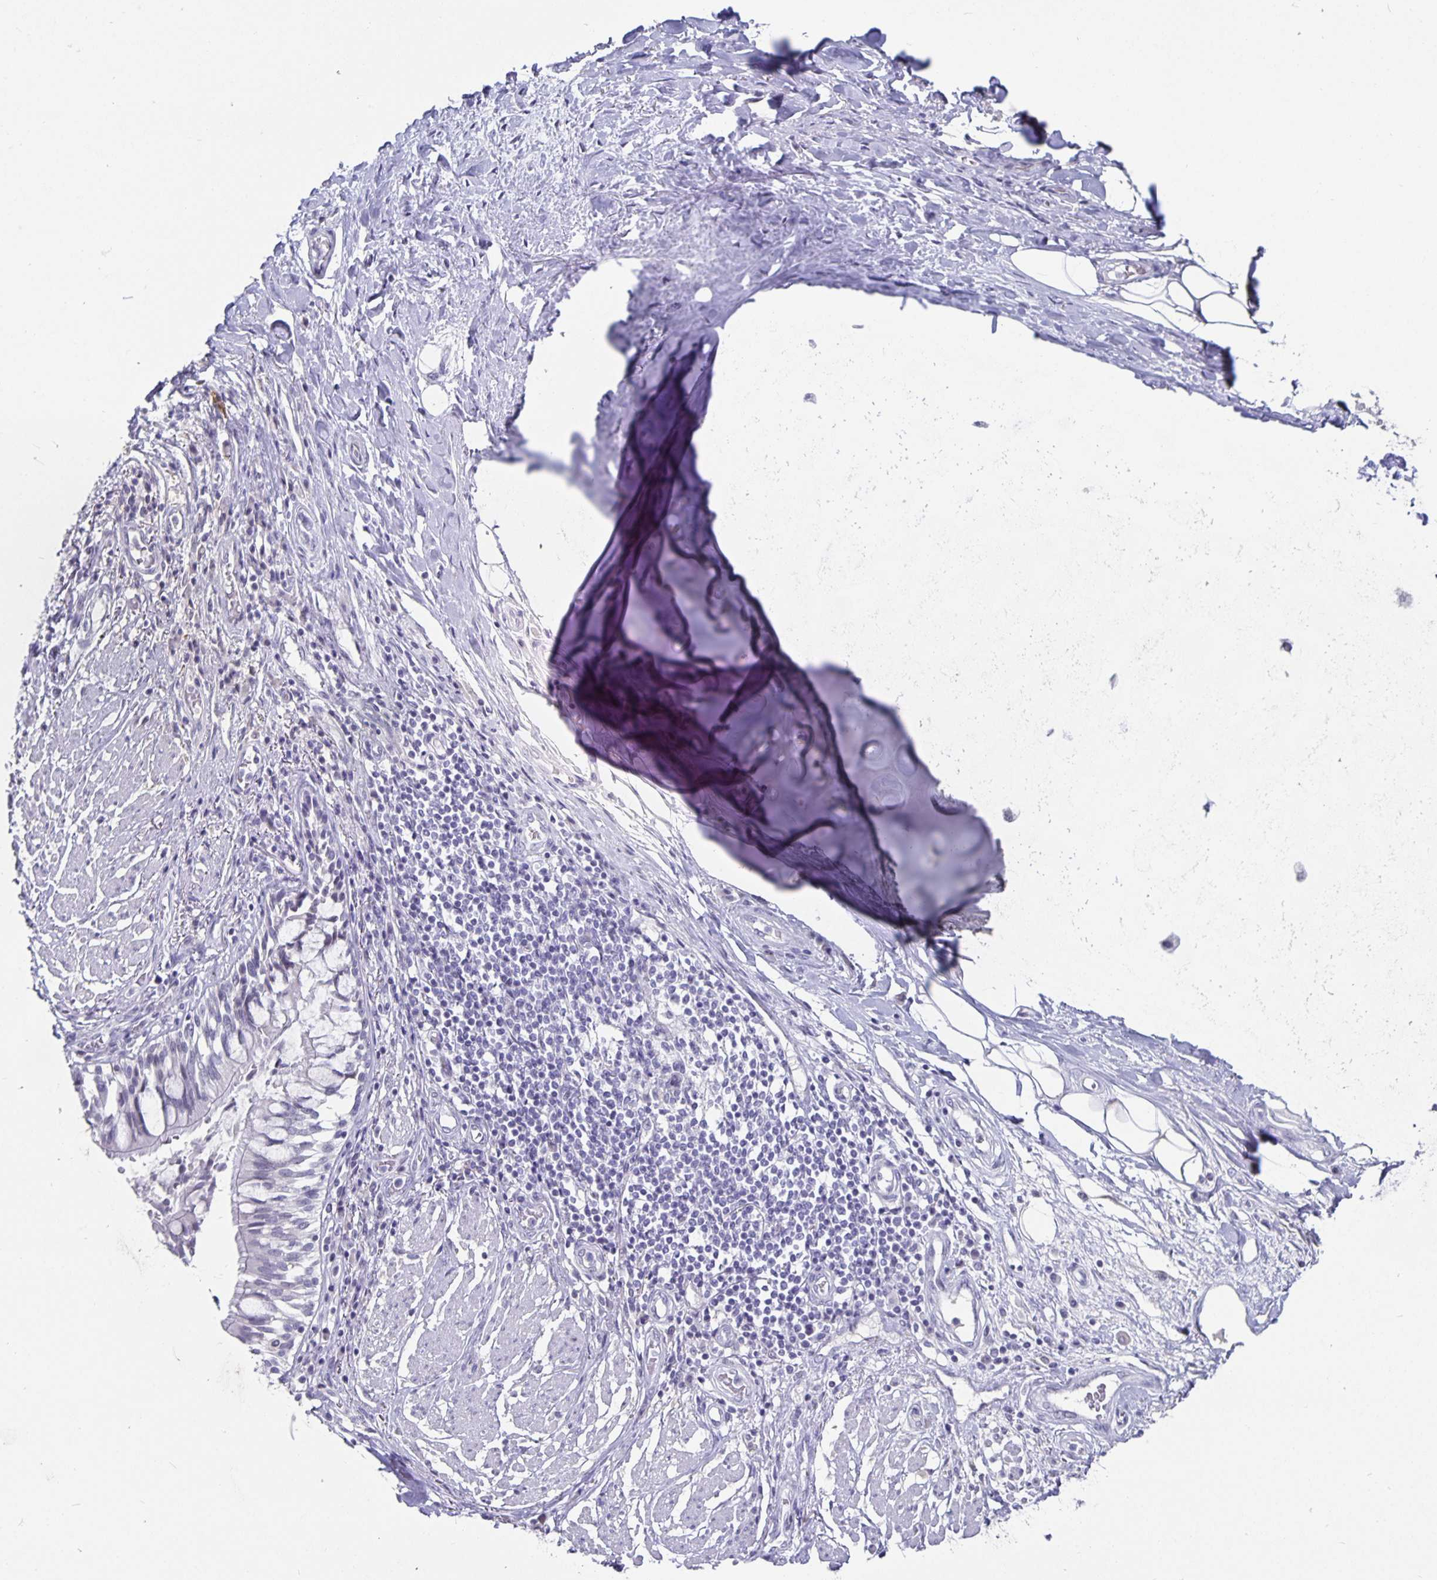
{"staining": {"intensity": "negative", "quantity": "none", "location": "none"}, "tissue": "adipose tissue", "cell_type": "Adipocytes", "image_type": "normal", "snomed": [{"axis": "morphology", "description": "Normal tissue, NOS"}, {"axis": "topography", "description": "Cartilage tissue"}, {"axis": "topography", "description": "Bronchus"}], "caption": "An image of adipose tissue stained for a protein displays no brown staining in adipocytes. (IHC, brightfield microscopy, high magnification).", "gene": "OLIG2", "patient": {"sex": "male", "age": 64}}